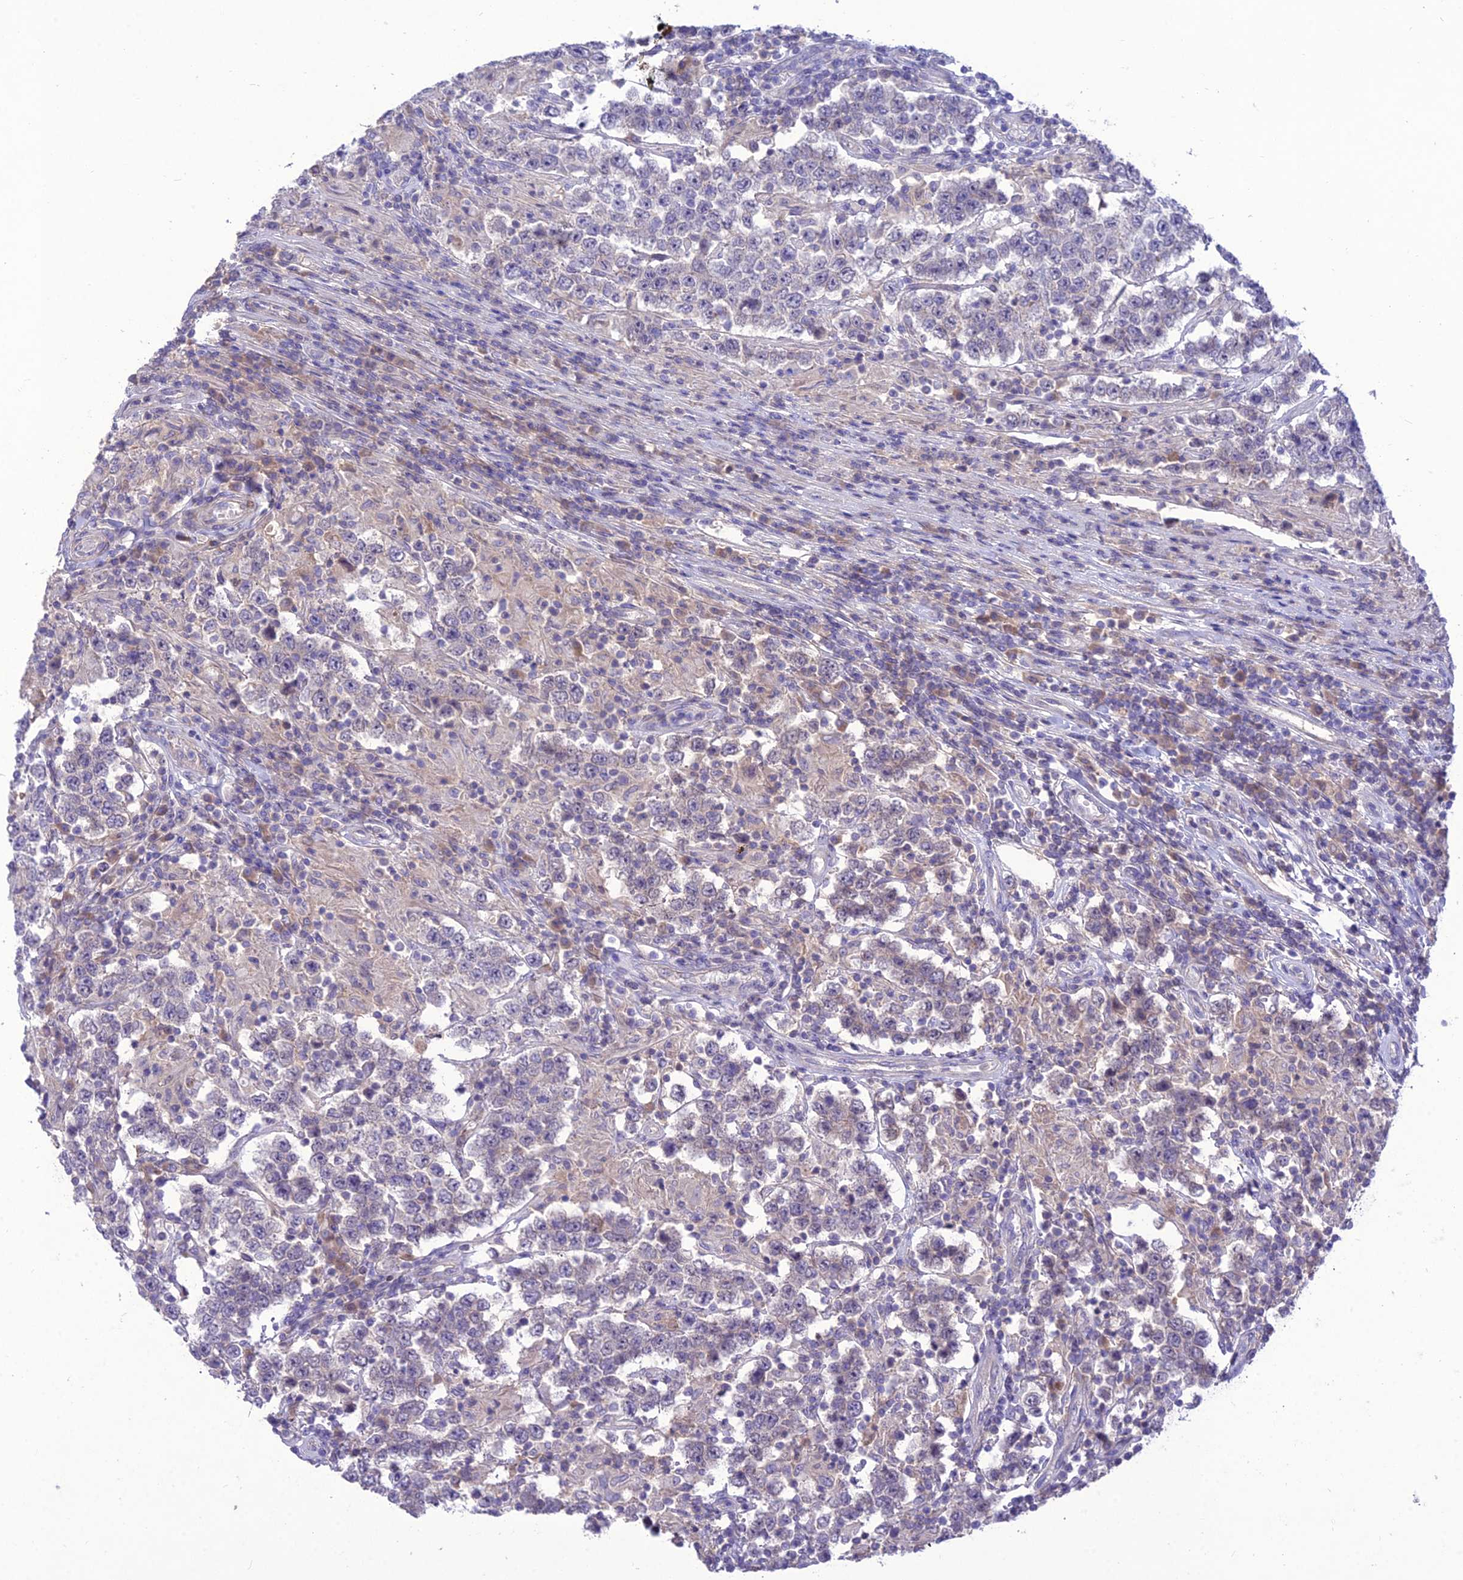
{"staining": {"intensity": "negative", "quantity": "none", "location": "none"}, "tissue": "testis cancer", "cell_type": "Tumor cells", "image_type": "cancer", "snomed": [{"axis": "morphology", "description": "Normal tissue, NOS"}, {"axis": "morphology", "description": "Urothelial carcinoma, High grade"}, {"axis": "morphology", "description": "Seminoma, NOS"}, {"axis": "morphology", "description": "Carcinoma, Embryonal, NOS"}, {"axis": "topography", "description": "Urinary bladder"}, {"axis": "topography", "description": "Testis"}], "caption": "This histopathology image is of testis cancer stained with IHC to label a protein in brown with the nuclei are counter-stained blue. There is no staining in tumor cells. (Stains: DAB (3,3'-diaminobenzidine) immunohistochemistry (IHC) with hematoxylin counter stain, Microscopy: brightfield microscopy at high magnification).", "gene": "TEKT3", "patient": {"sex": "male", "age": 41}}